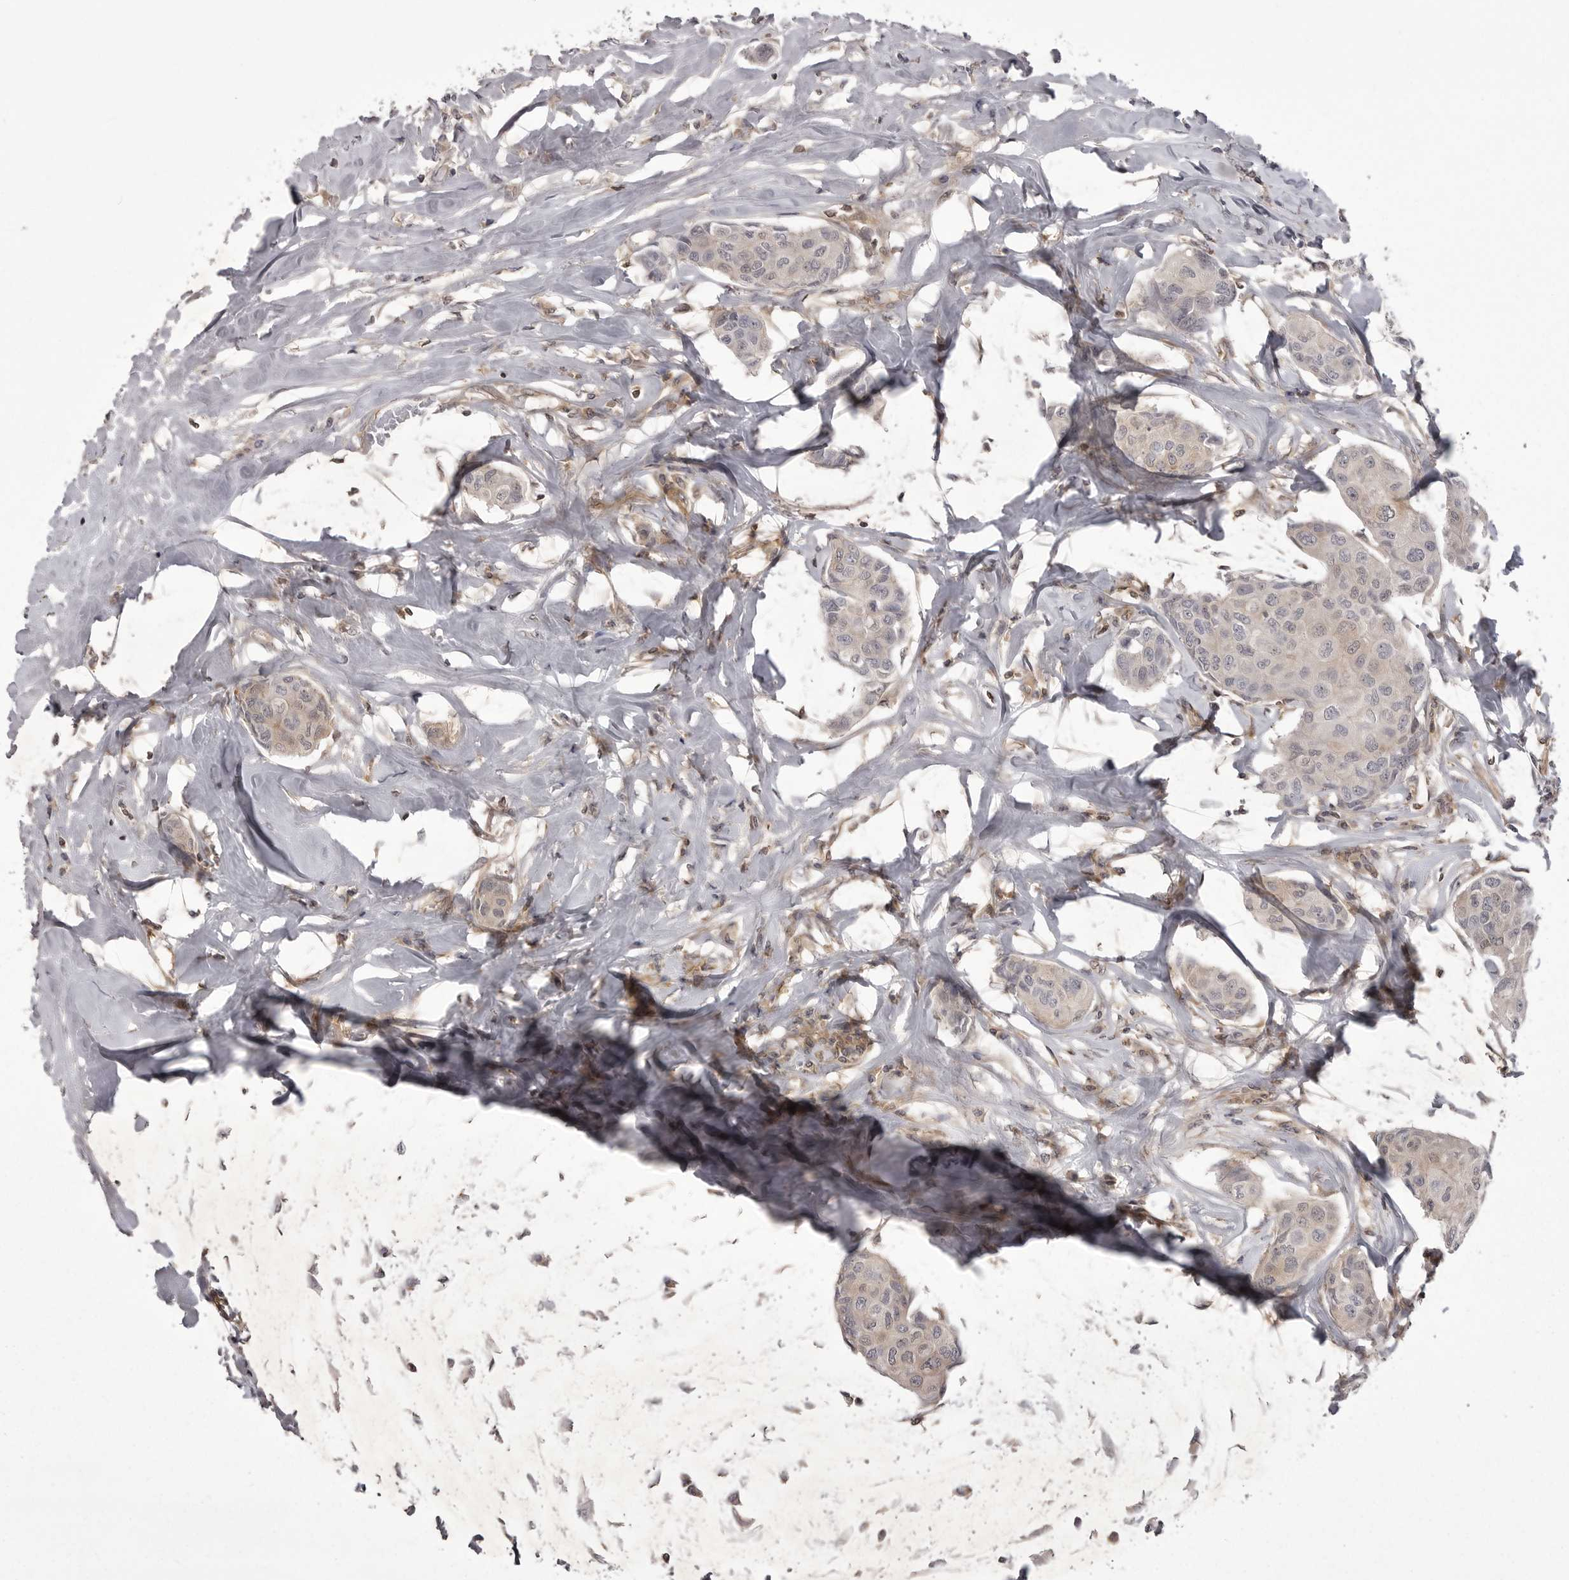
{"staining": {"intensity": "weak", "quantity": "25%-75%", "location": "cytoplasmic/membranous"}, "tissue": "breast cancer", "cell_type": "Tumor cells", "image_type": "cancer", "snomed": [{"axis": "morphology", "description": "Duct carcinoma"}, {"axis": "topography", "description": "Breast"}], "caption": "Tumor cells display low levels of weak cytoplasmic/membranous expression in about 25%-75% of cells in infiltrating ductal carcinoma (breast).", "gene": "STK24", "patient": {"sex": "female", "age": 80}}